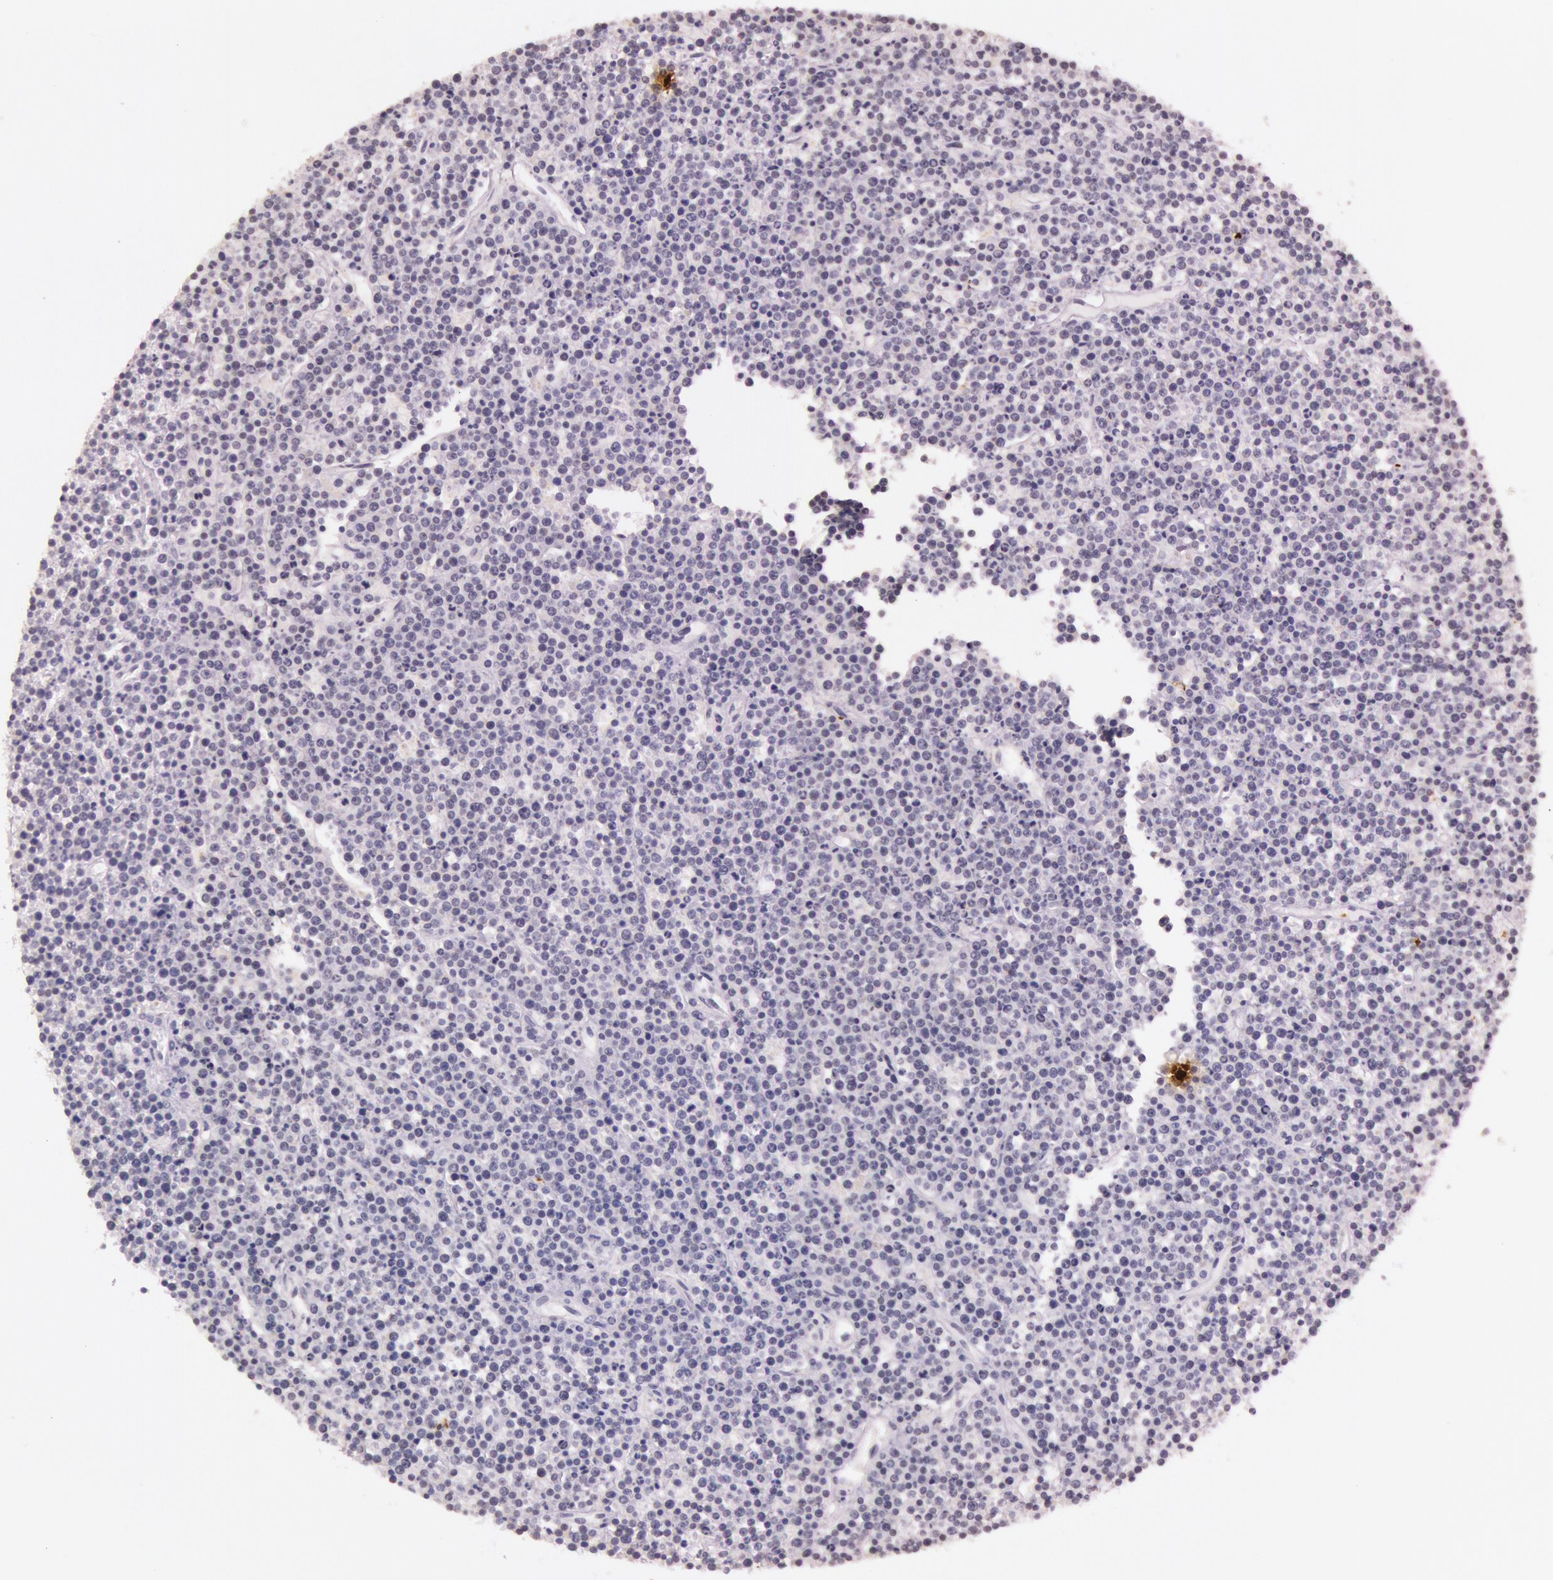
{"staining": {"intensity": "negative", "quantity": "none", "location": "none"}, "tissue": "lymphoma", "cell_type": "Tumor cells", "image_type": "cancer", "snomed": [{"axis": "morphology", "description": "Malignant lymphoma, non-Hodgkin's type, High grade"}, {"axis": "topography", "description": "Ovary"}], "caption": "Tumor cells are negative for brown protein staining in malignant lymphoma, non-Hodgkin's type (high-grade).", "gene": "KDM6A", "patient": {"sex": "female", "age": 56}}